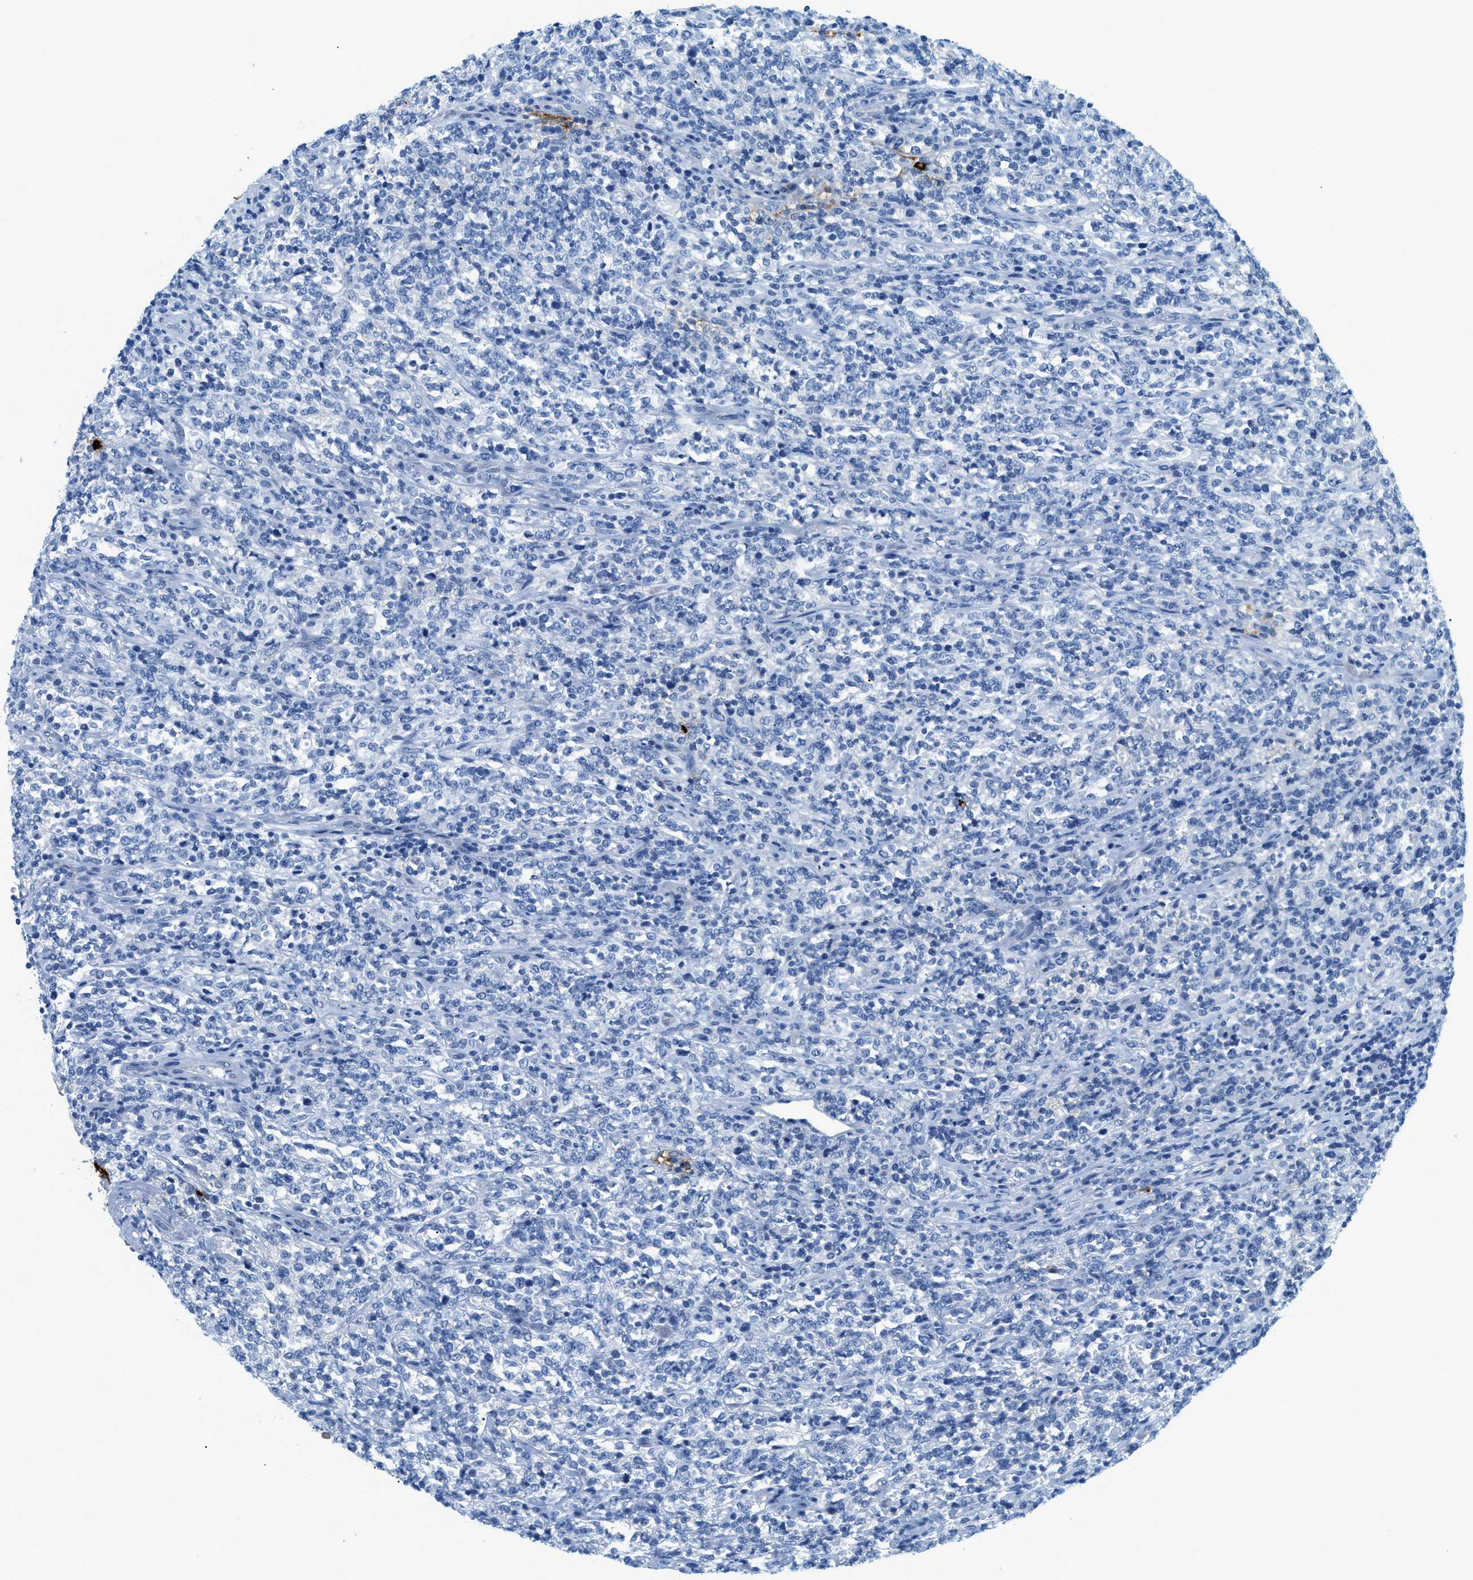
{"staining": {"intensity": "negative", "quantity": "none", "location": "none"}, "tissue": "lymphoma", "cell_type": "Tumor cells", "image_type": "cancer", "snomed": [{"axis": "morphology", "description": "Malignant lymphoma, non-Hodgkin's type, High grade"}, {"axis": "topography", "description": "Soft tissue"}], "caption": "There is no significant expression in tumor cells of malignant lymphoma, non-Hodgkin's type (high-grade).", "gene": "TPSAB1", "patient": {"sex": "male", "age": 18}}